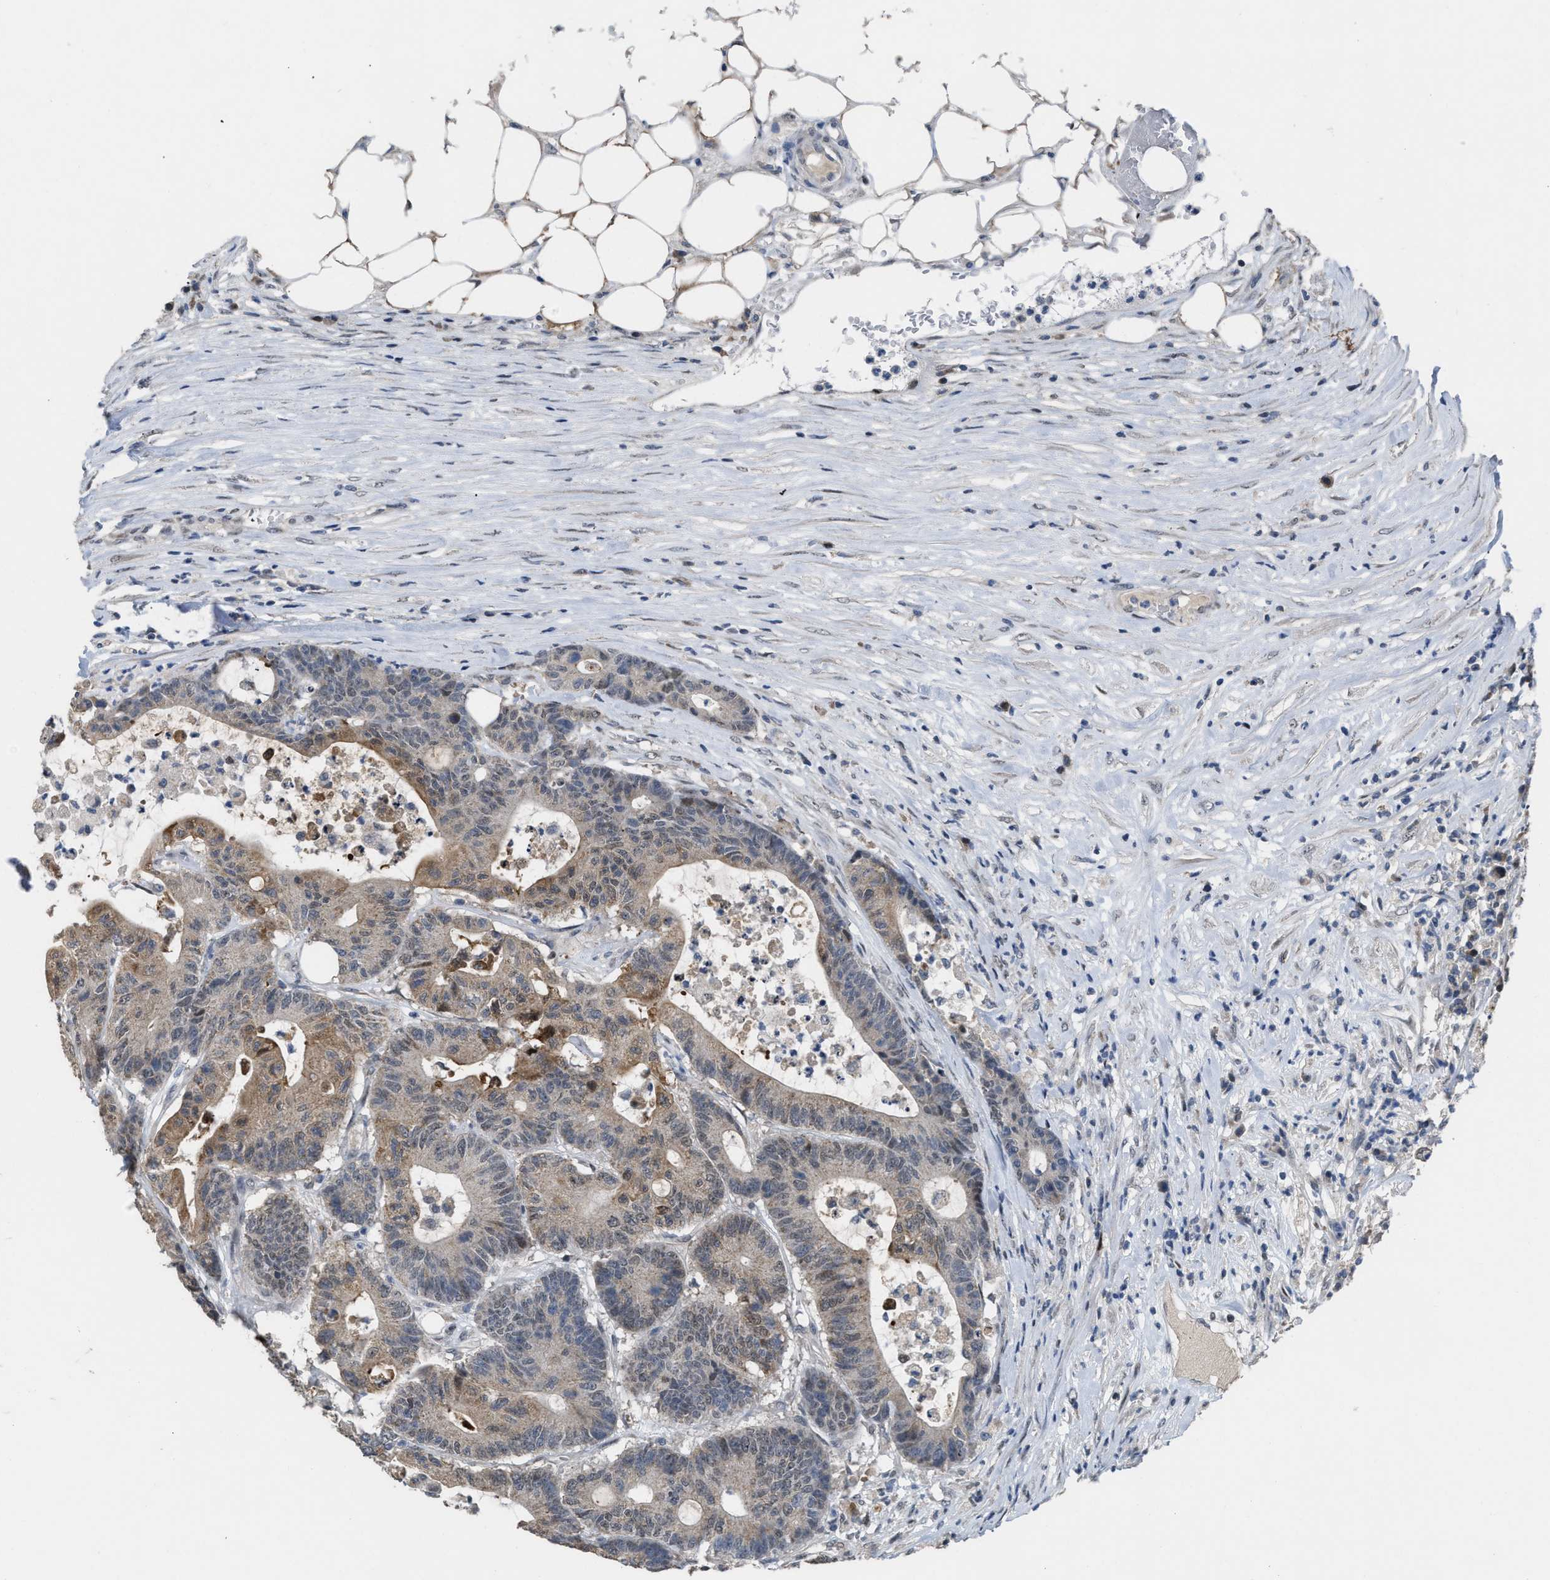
{"staining": {"intensity": "moderate", "quantity": "<25%", "location": "cytoplasmic/membranous"}, "tissue": "colorectal cancer", "cell_type": "Tumor cells", "image_type": "cancer", "snomed": [{"axis": "morphology", "description": "Adenocarcinoma, NOS"}, {"axis": "topography", "description": "Colon"}], "caption": "Approximately <25% of tumor cells in colorectal cancer (adenocarcinoma) exhibit moderate cytoplasmic/membranous protein staining as visualized by brown immunohistochemical staining.", "gene": "SETDB1", "patient": {"sex": "female", "age": 84}}